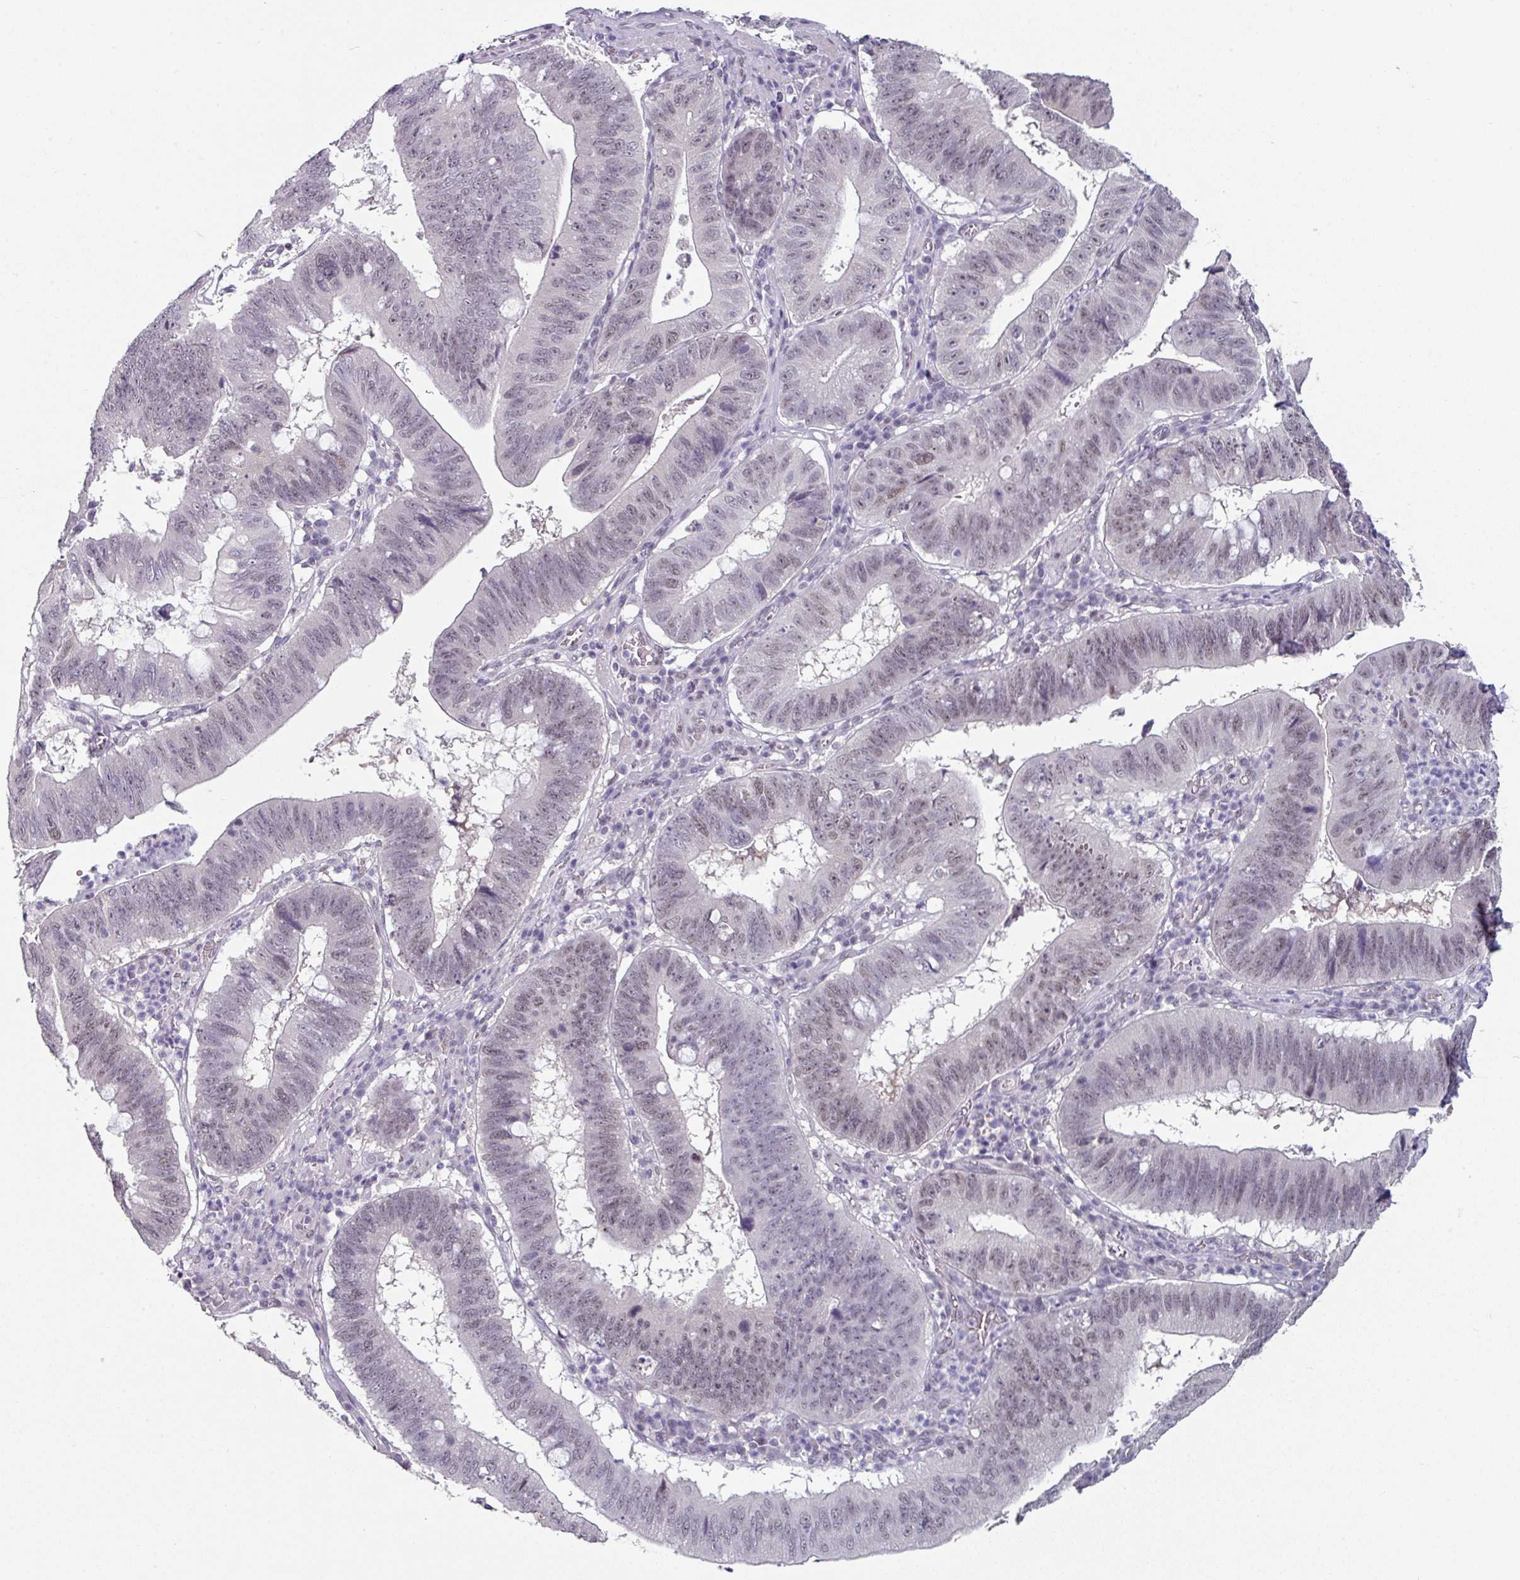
{"staining": {"intensity": "weak", "quantity": "25%-75%", "location": "nuclear"}, "tissue": "stomach cancer", "cell_type": "Tumor cells", "image_type": "cancer", "snomed": [{"axis": "morphology", "description": "Adenocarcinoma, NOS"}, {"axis": "topography", "description": "Stomach"}], "caption": "Immunohistochemical staining of human stomach cancer exhibits low levels of weak nuclear protein positivity in about 25%-75% of tumor cells.", "gene": "ELK1", "patient": {"sex": "male", "age": 59}}